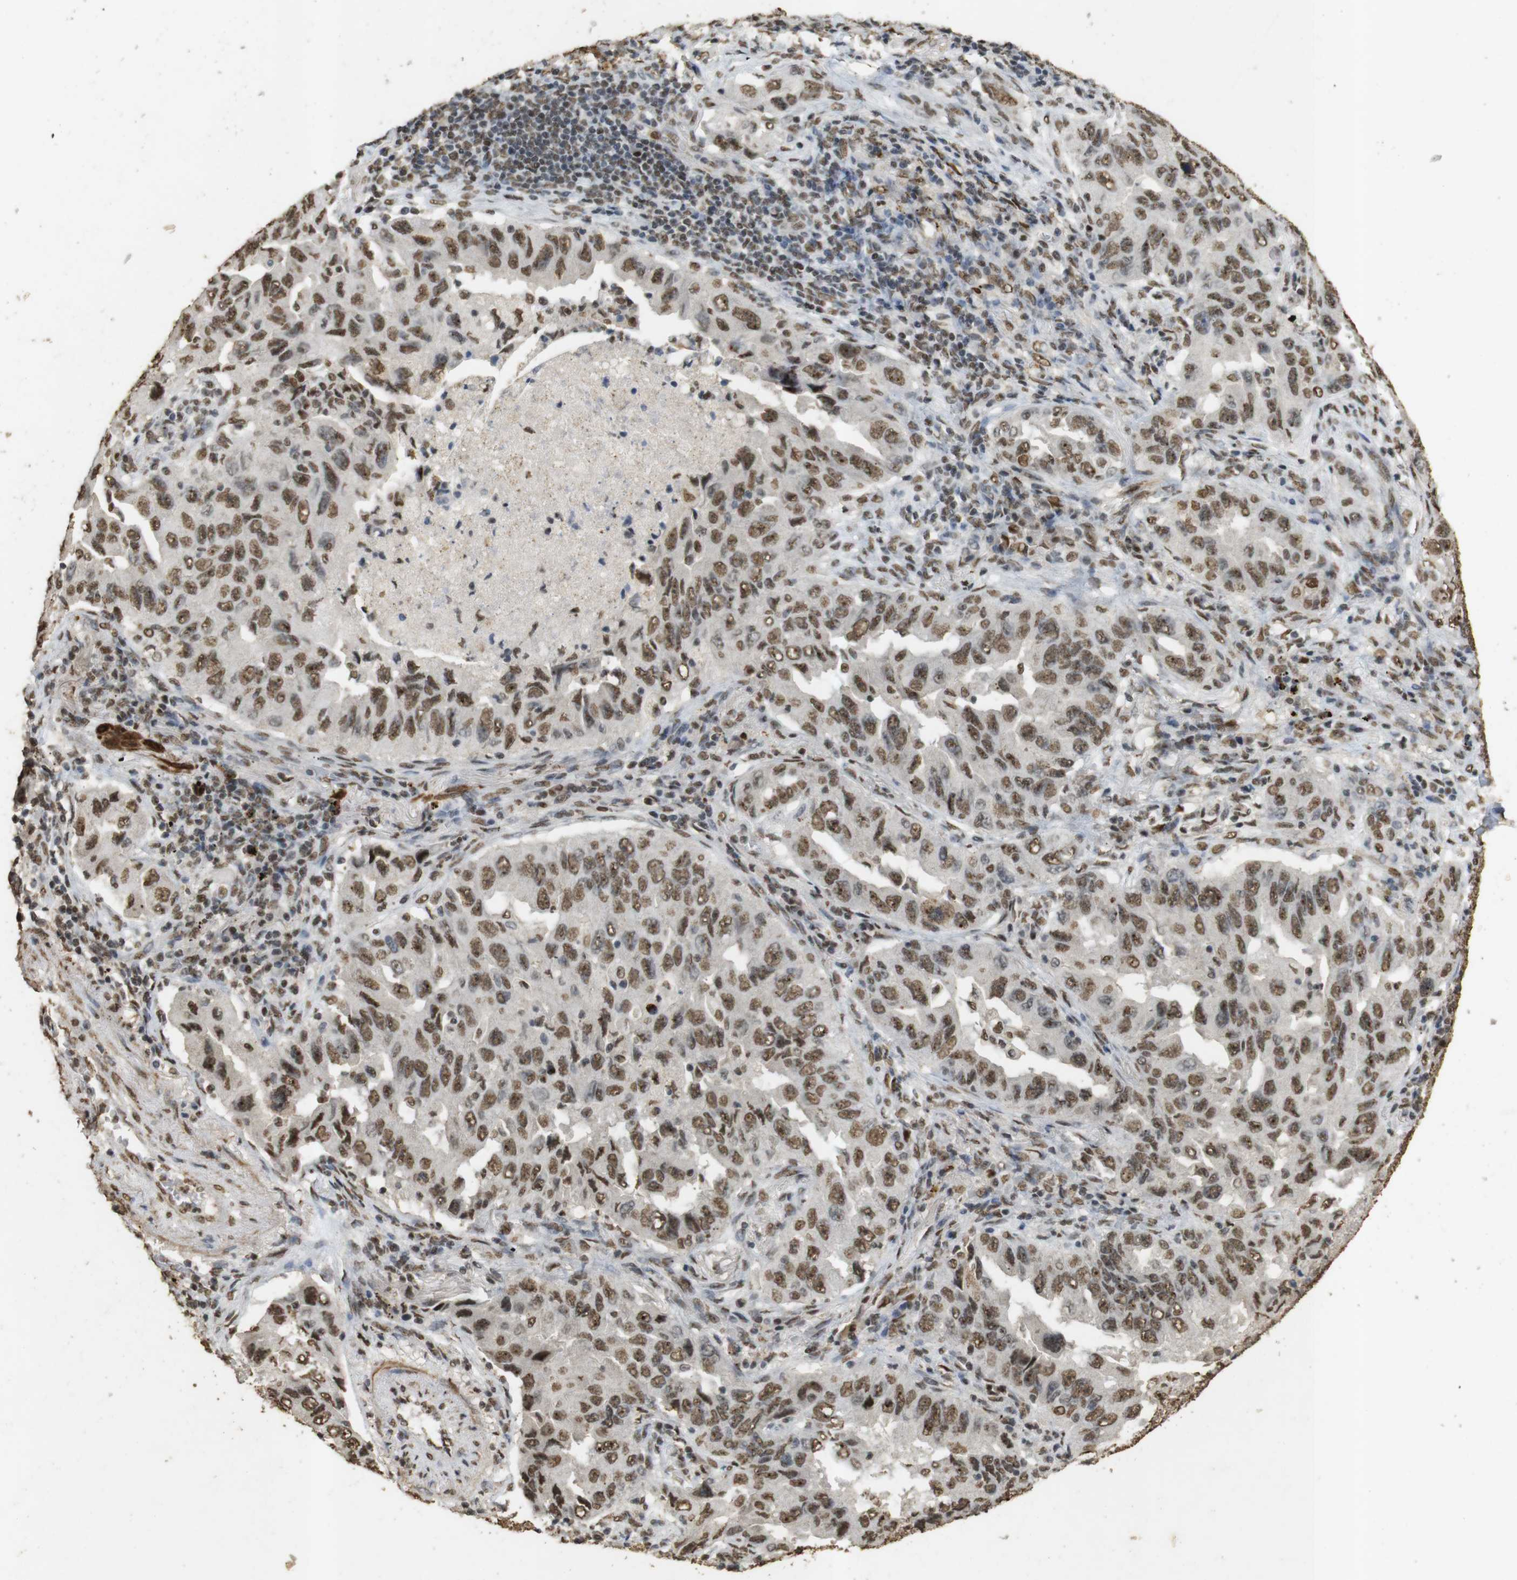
{"staining": {"intensity": "strong", "quantity": ">75%", "location": "nuclear"}, "tissue": "lung cancer", "cell_type": "Tumor cells", "image_type": "cancer", "snomed": [{"axis": "morphology", "description": "Adenocarcinoma, NOS"}, {"axis": "topography", "description": "Lung"}], "caption": "Adenocarcinoma (lung) stained with immunohistochemistry exhibits strong nuclear staining in approximately >75% of tumor cells.", "gene": "GATA4", "patient": {"sex": "female", "age": 65}}